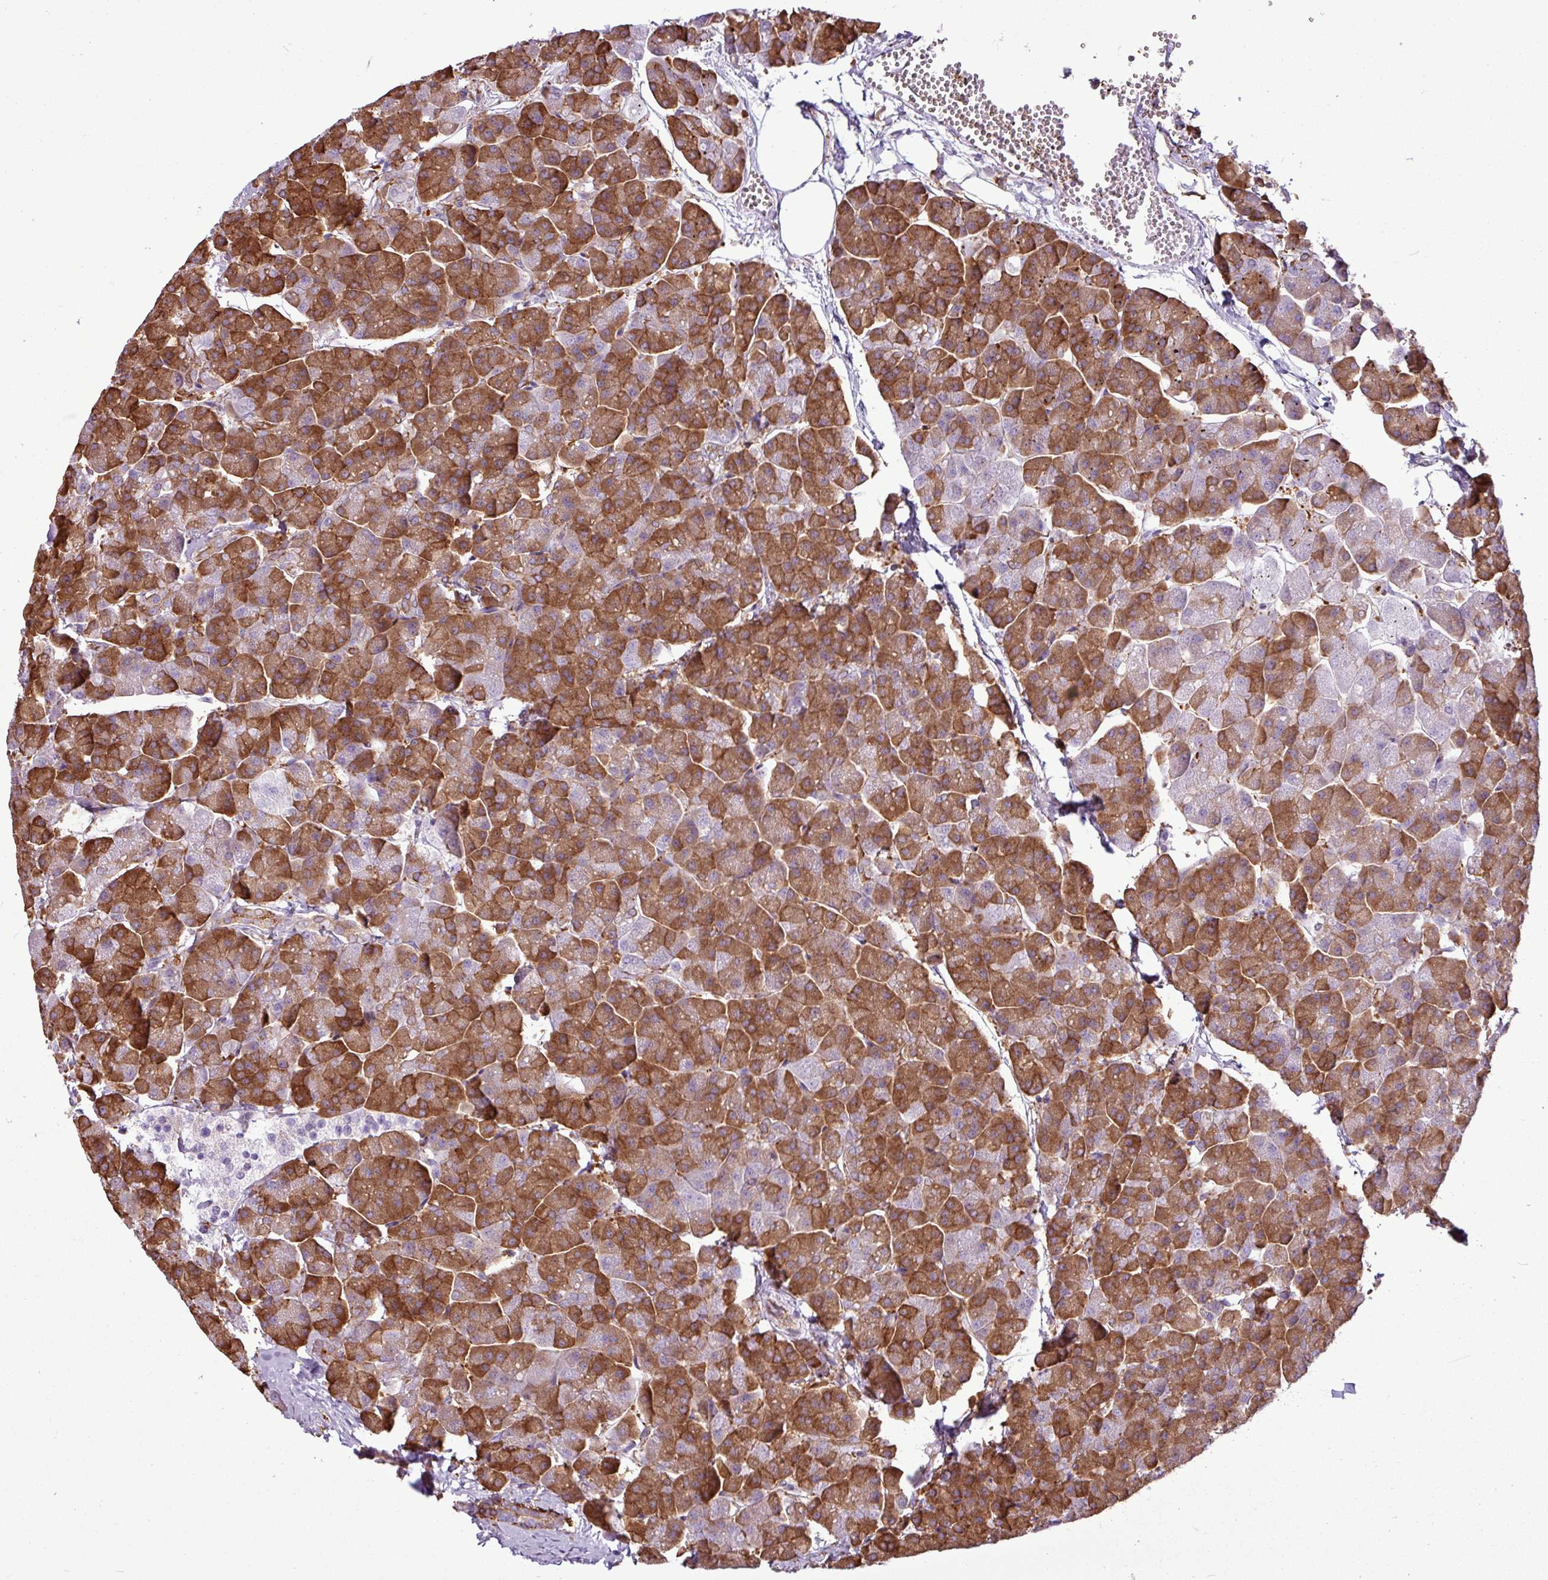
{"staining": {"intensity": "strong", "quantity": ">75%", "location": "cytoplasmic/membranous"}, "tissue": "pancreas", "cell_type": "Exocrine glandular cells", "image_type": "normal", "snomed": [{"axis": "morphology", "description": "Normal tissue, NOS"}, {"axis": "topography", "description": "Pancreas"}, {"axis": "topography", "description": "Peripheral nerve tissue"}], "caption": "Approximately >75% of exocrine glandular cells in unremarkable pancreas reveal strong cytoplasmic/membranous protein expression as visualized by brown immunohistochemical staining.", "gene": "PACSIN2", "patient": {"sex": "male", "age": 54}}